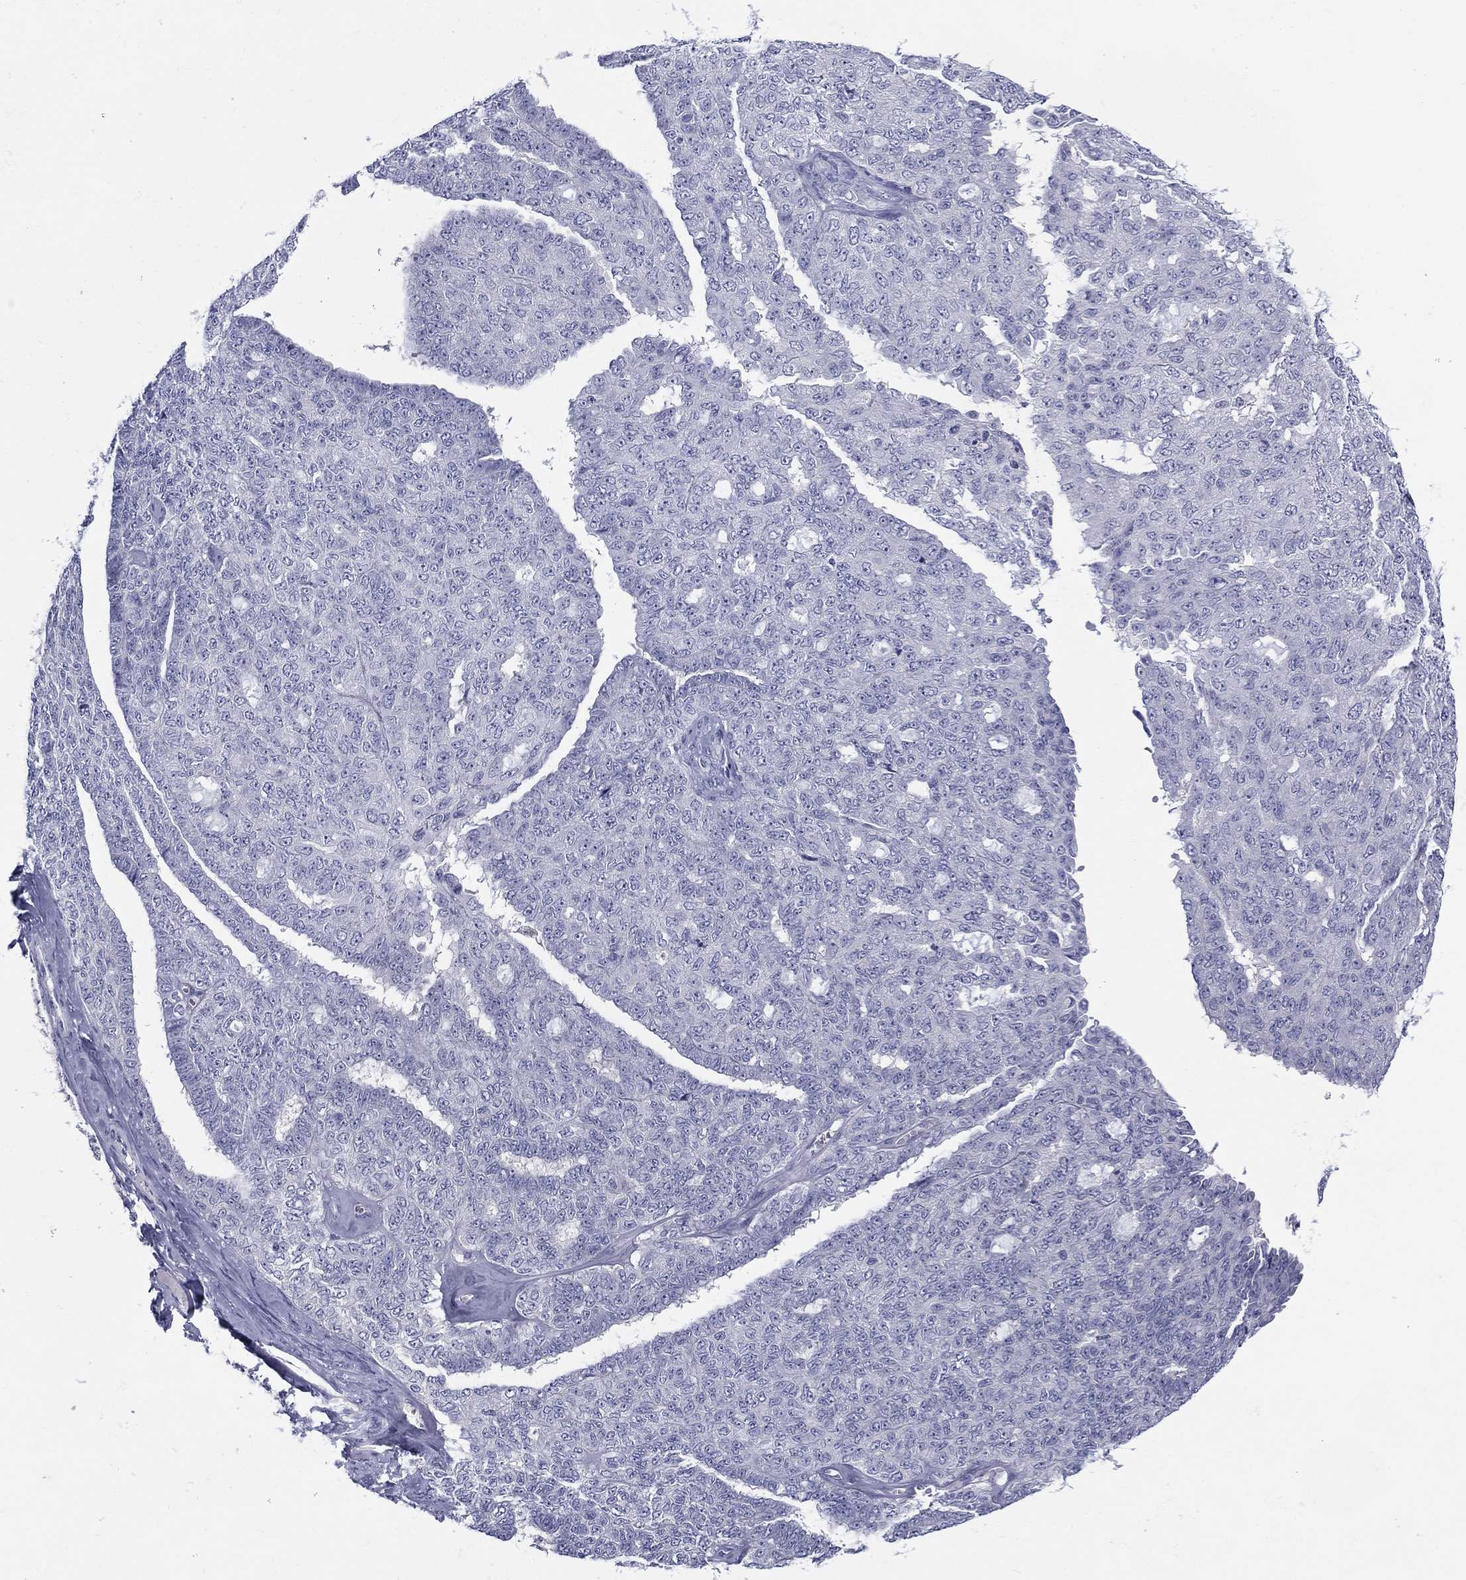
{"staining": {"intensity": "negative", "quantity": "none", "location": "none"}, "tissue": "ovarian cancer", "cell_type": "Tumor cells", "image_type": "cancer", "snomed": [{"axis": "morphology", "description": "Cystadenocarcinoma, serous, NOS"}, {"axis": "topography", "description": "Ovary"}], "caption": "A high-resolution photomicrograph shows IHC staining of ovarian cancer, which exhibits no significant staining in tumor cells. The staining was performed using DAB (3,3'-diaminobenzidine) to visualize the protein expression in brown, while the nuclei were stained in blue with hematoxylin (Magnification: 20x).", "gene": "CACNA1A", "patient": {"sex": "female", "age": 71}}